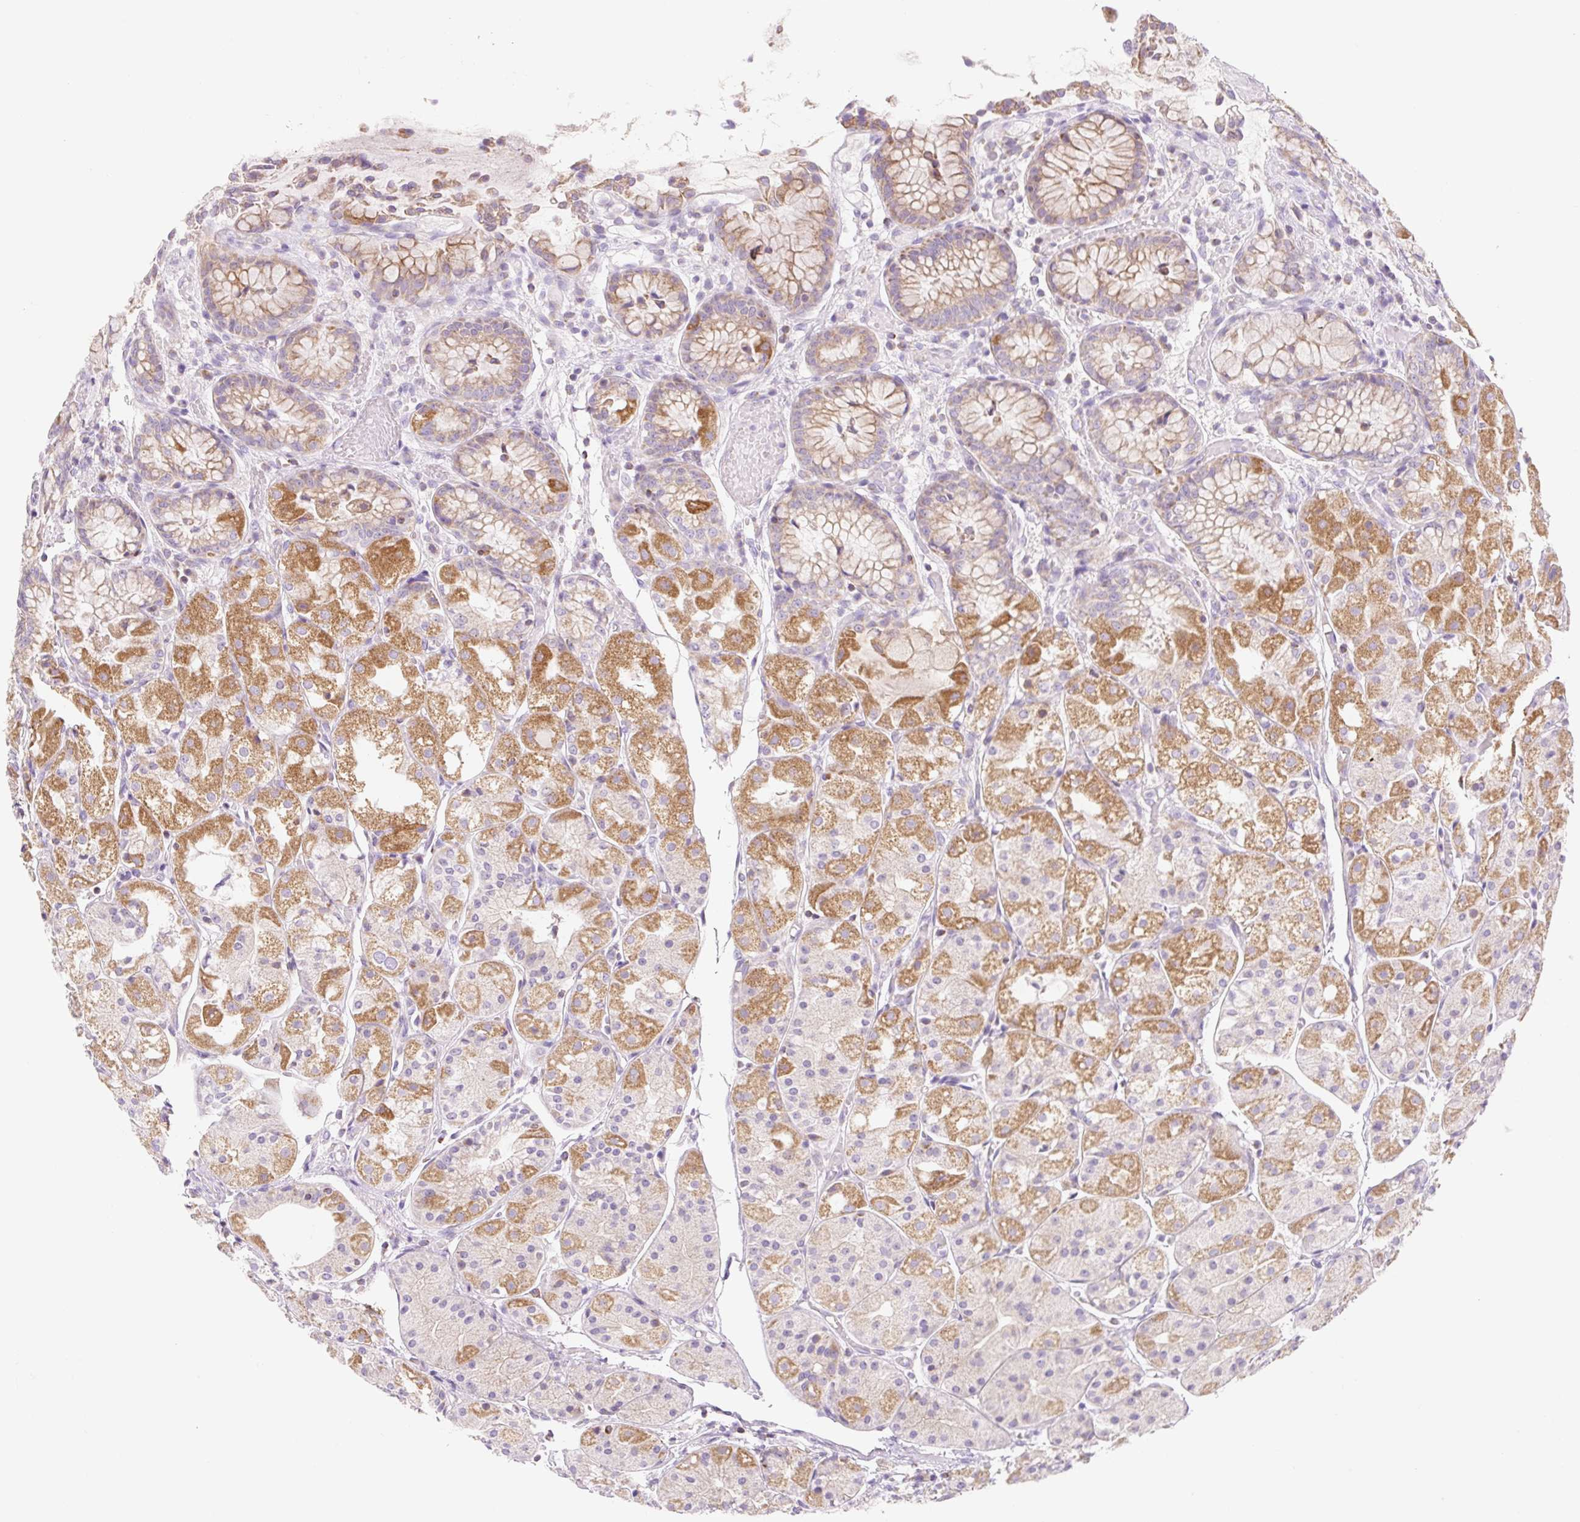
{"staining": {"intensity": "moderate", "quantity": ">75%", "location": "cytoplasmic/membranous"}, "tissue": "stomach", "cell_type": "Glandular cells", "image_type": "normal", "snomed": [{"axis": "morphology", "description": "Normal tissue, NOS"}, {"axis": "topography", "description": "Stomach, upper"}], "caption": "Stomach stained with immunohistochemistry (IHC) shows moderate cytoplasmic/membranous staining in about >75% of glandular cells. The protein is shown in brown color, while the nuclei are stained blue.", "gene": "FOCAD", "patient": {"sex": "male", "age": 72}}